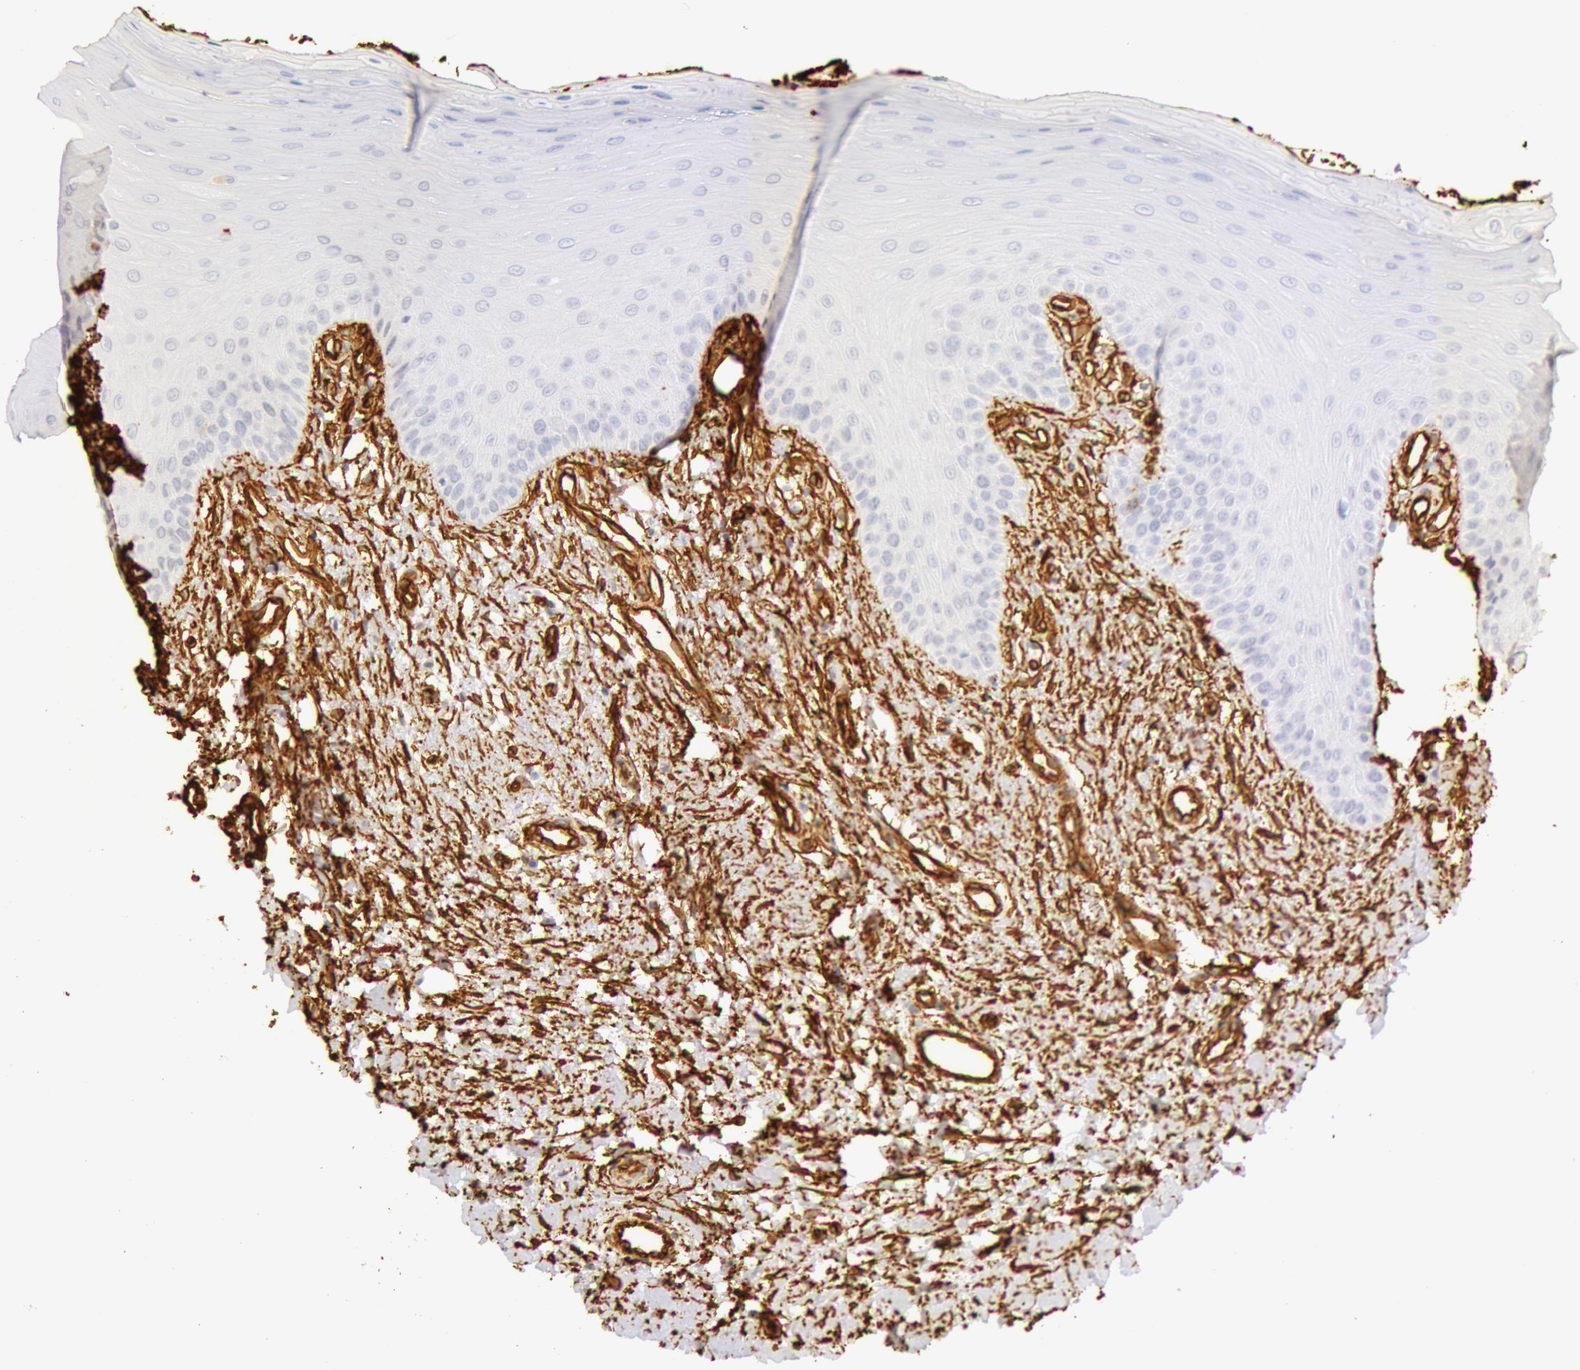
{"staining": {"intensity": "negative", "quantity": "none", "location": "none"}, "tissue": "oral mucosa", "cell_type": "Squamous epithelial cells", "image_type": "normal", "snomed": [{"axis": "morphology", "description": "Normal tissue, NOS"}, {"axis": "topography", "description": "Oral tissue"}], "caption": "This is an immunohistochemistry (IHC) micrograph of unremarkable oral mucosa. There is no positivity in squamous epithelial cells.", "gene": "AQP1", "patient": {"sex": "female", "age": 23}}